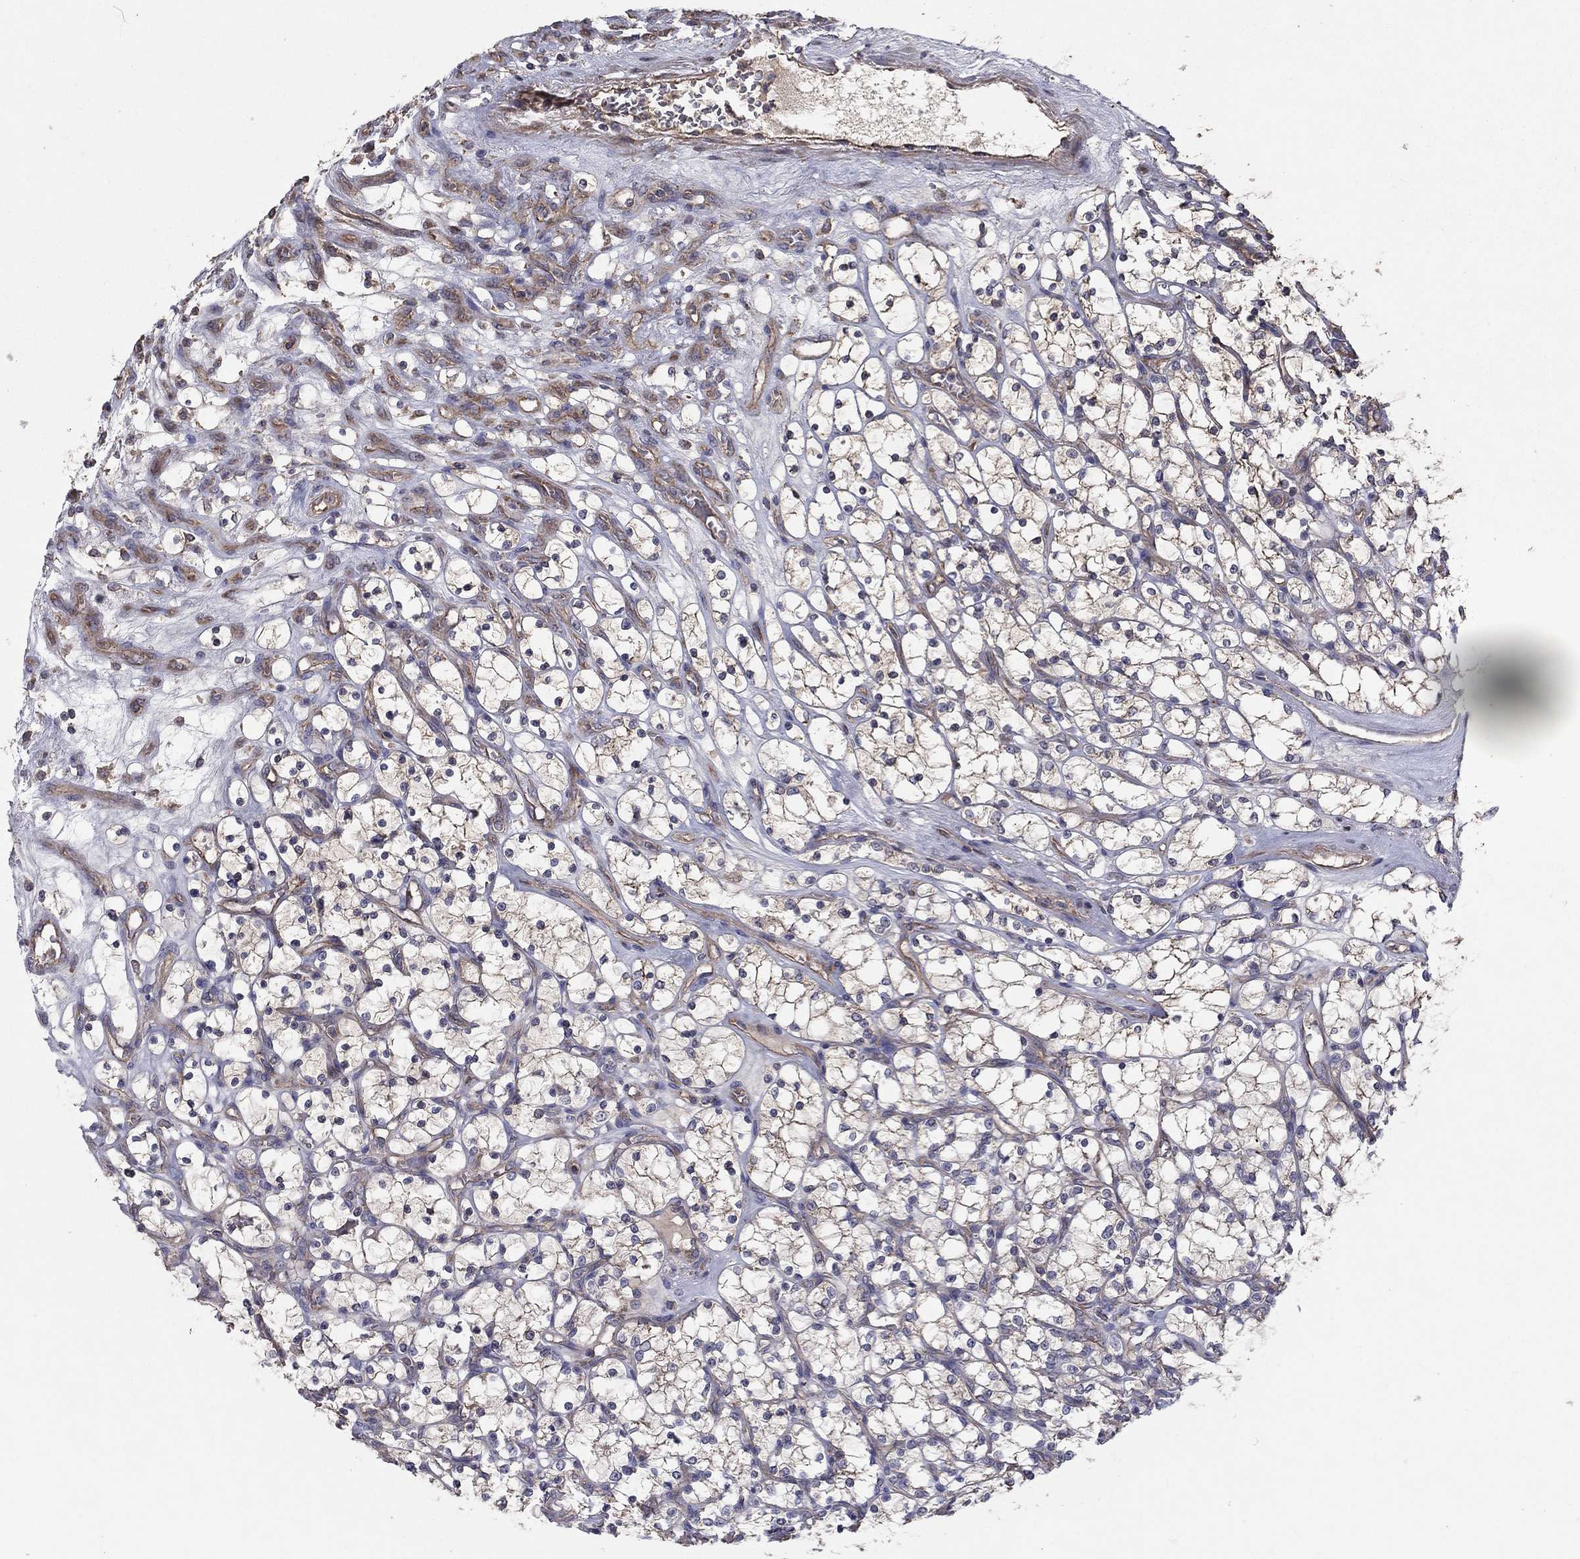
{"staining": {"intensity": "moderate", "quantity": "<25%", "location": "cytoplasmic/membranous"}, "tissue": "renal cancer", "cell_type": "Tumor cells", "image_type": "cancer", "snomed": [{"axis": "morphology", "description": "Adenocarcinoma, NOS"}, {"axis": "topography", "description": "Kidney"}], "caption": "Tumor cells display low levels of moderate cytoplasmic/membranous staining in about <25% of cells in human renal cancer. The staining was performed using DAB to visualize the protein expression in brown, while the nuclei were stained in blue with hematoxylin (Magnification: 20x).", "gene": "FLT4", "patient": {"sex": "female", "age": 69}}